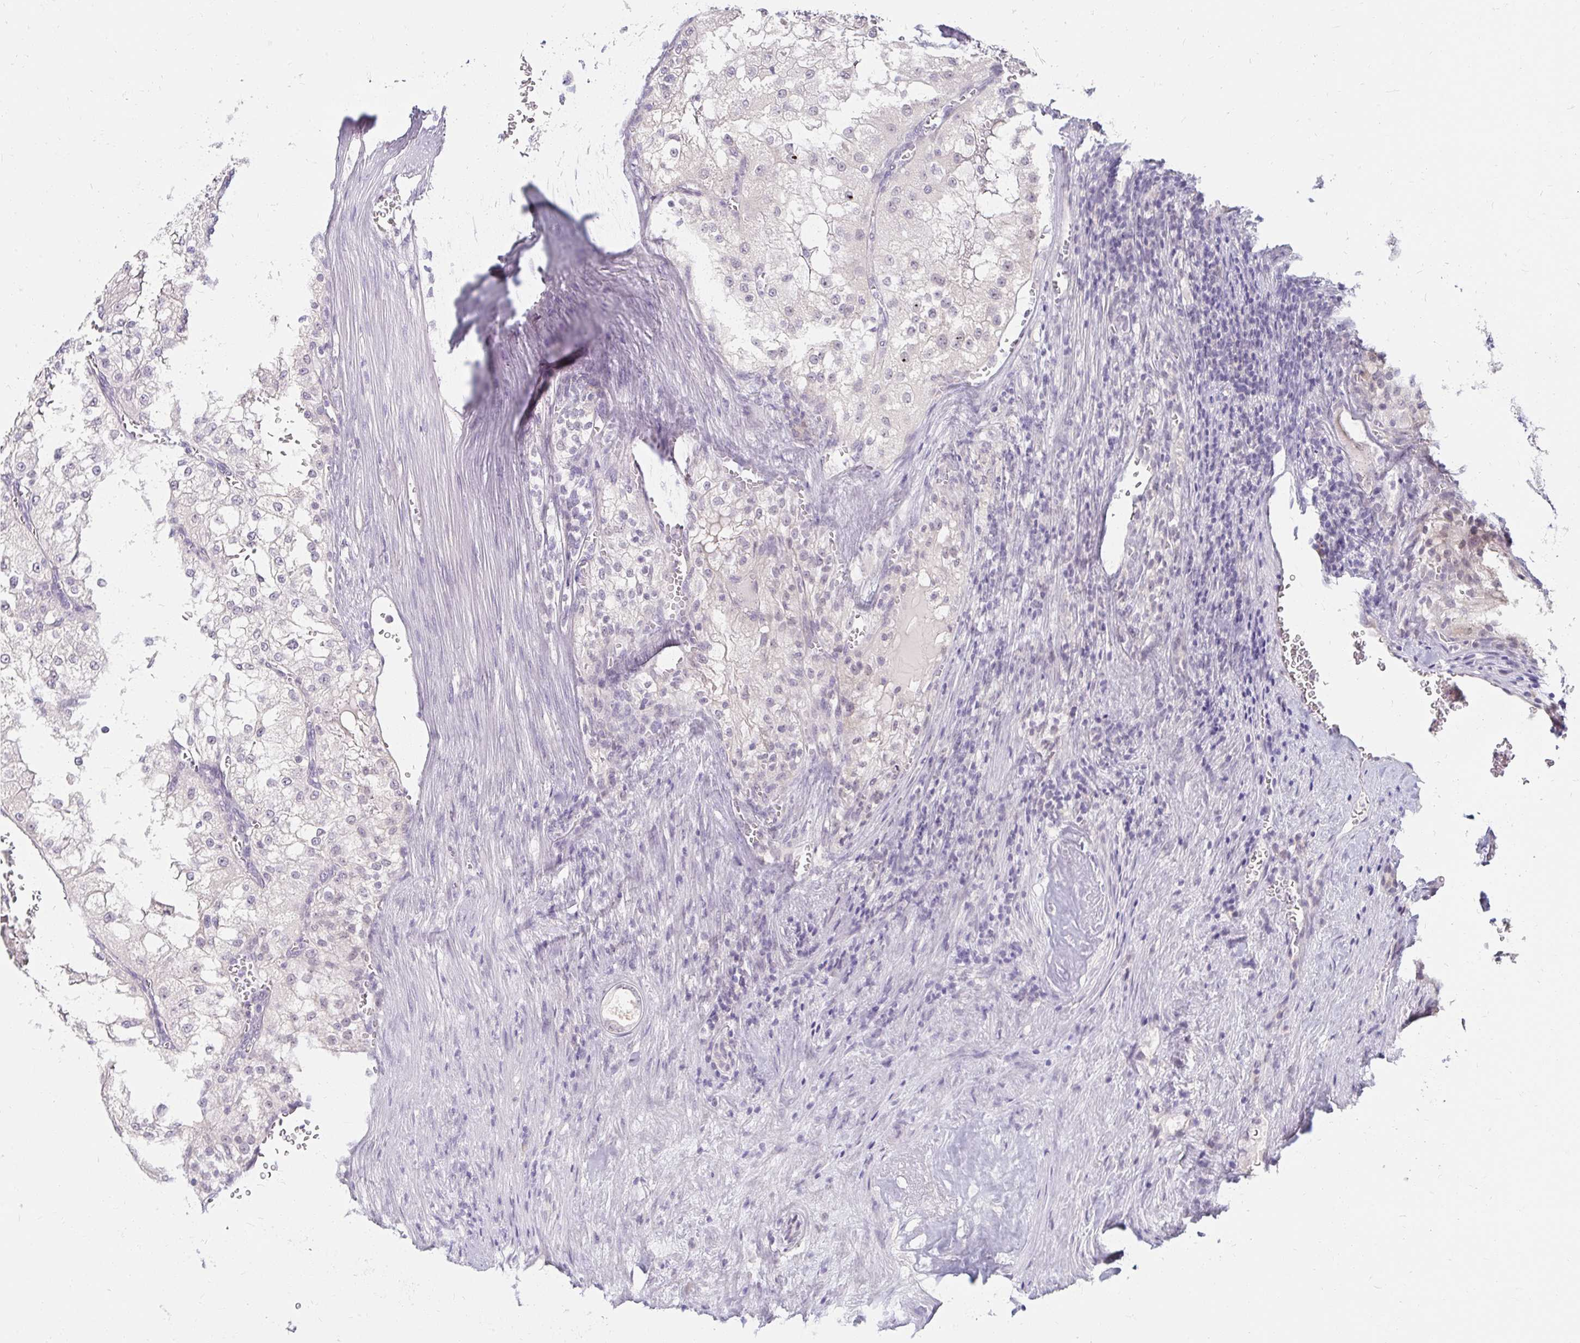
{"staining": {"intensity": "negative", "quantity": "none", "location": "none"}, "tissue": "renal cancer", "cell_type": "Tumor cells", "image_type": "cancer", "snomed": [{"axis": "morphology", "description": "Adenocarcinoma, NOS"}, {"axis": "topography", "description": "Kidney"}], "caption": "This is an immunohistochemistry photomicrograph of human adenocarcinoma (renal). There is no expression in tumor cells.", "gene": "DDN", "patient": {"sex": "female", "age": 74}}